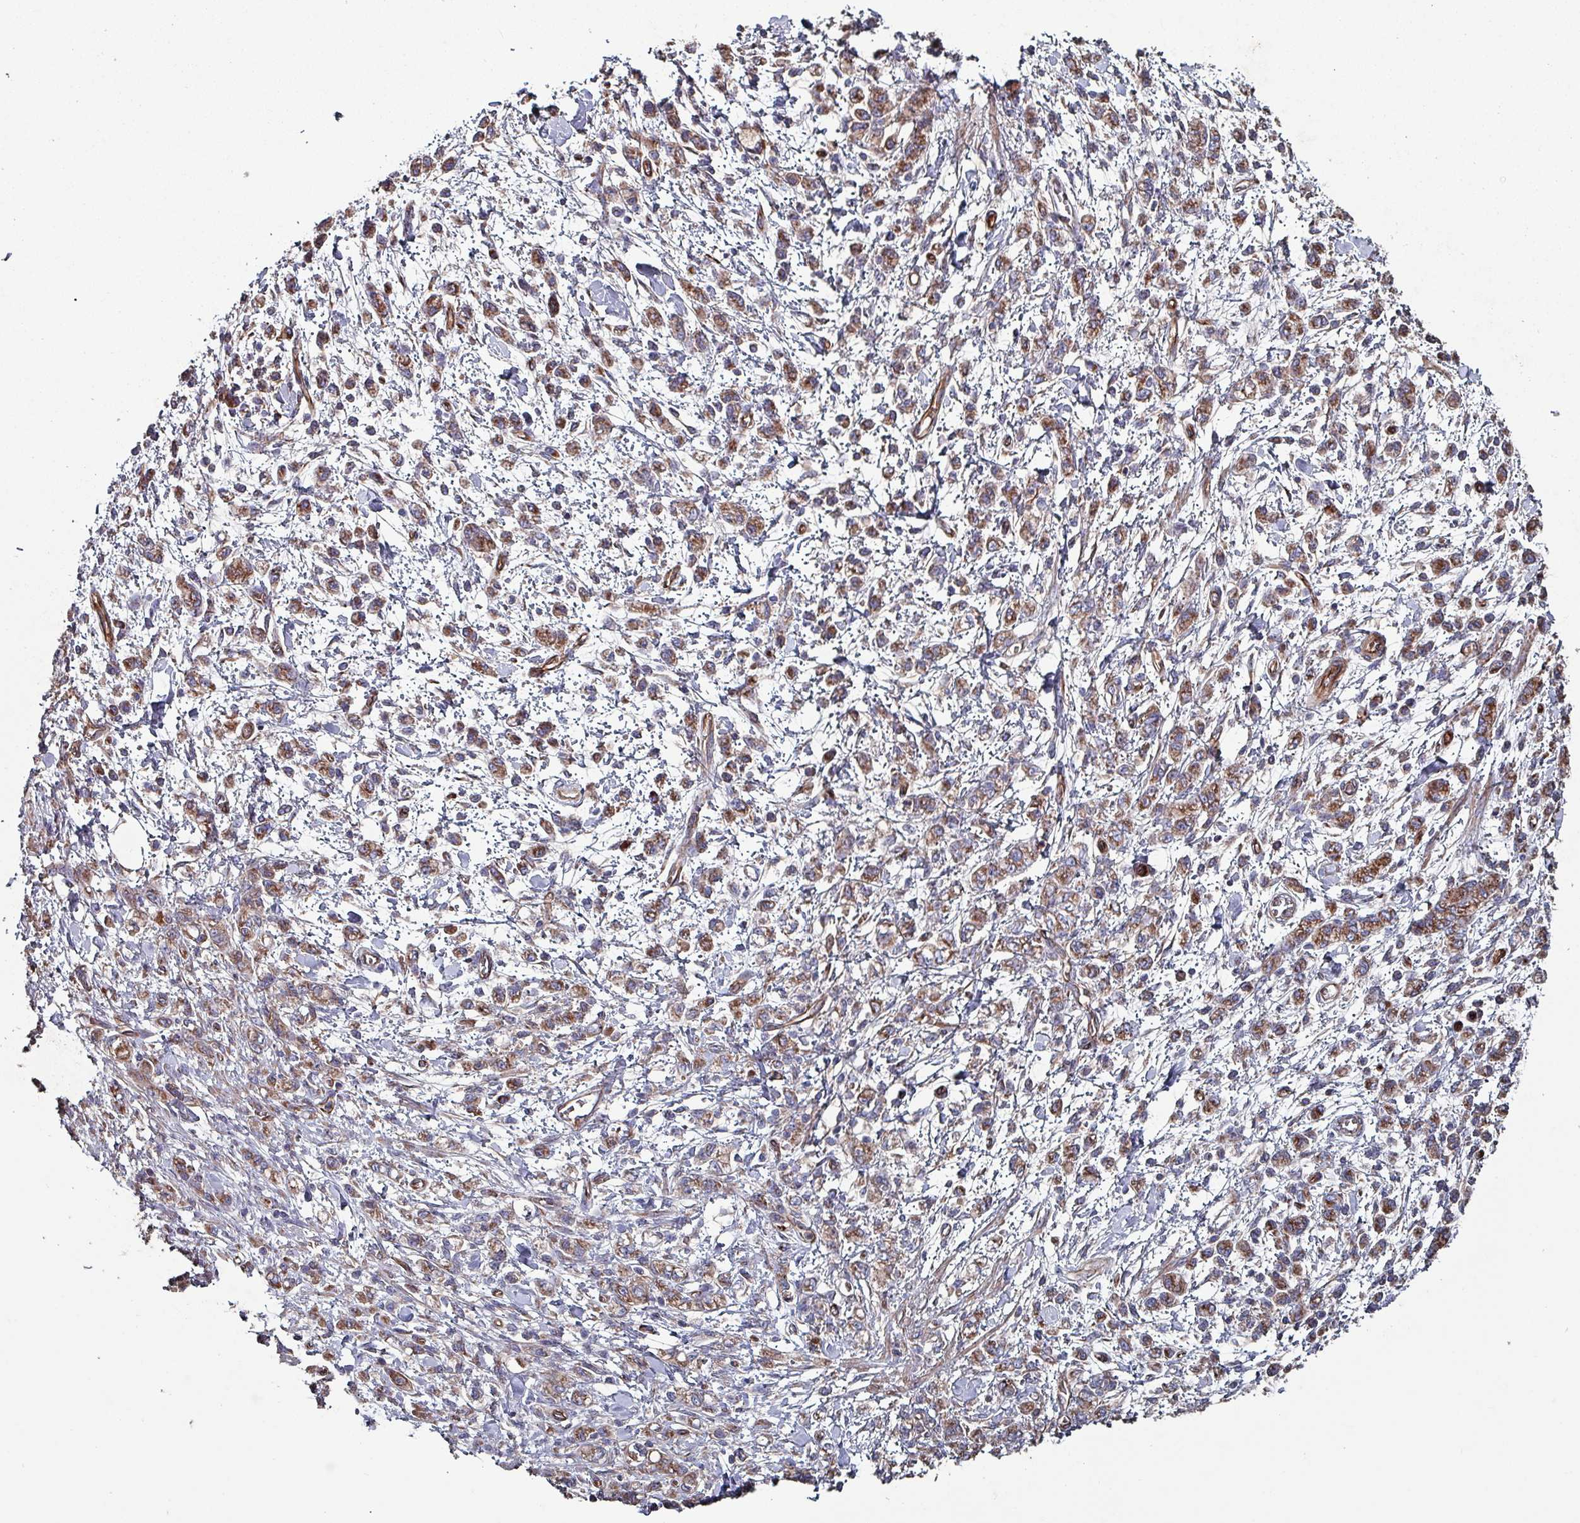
{"staining": {"intensity": "weak", "quantity": ">75%", "location": "cytoplasmic/membranous"}, "tissue": "stomach cancer", "cell_type": "Tumor cells", "image_type": "cancer", "snomed": [{"axis": "morphology", "description": "Adenocarcinoma, NOS"}, {"axis": "topography", "description": "Stomach"}], "caption": "Human stomach cancer (adenocarcinoma) stained with a brown dye reveals weak cytoplasmic/membranous positive expression in approximately >75% of tumor cells.", "gene": "ANO10", "patient": {"sex": "male", "age": 77}}